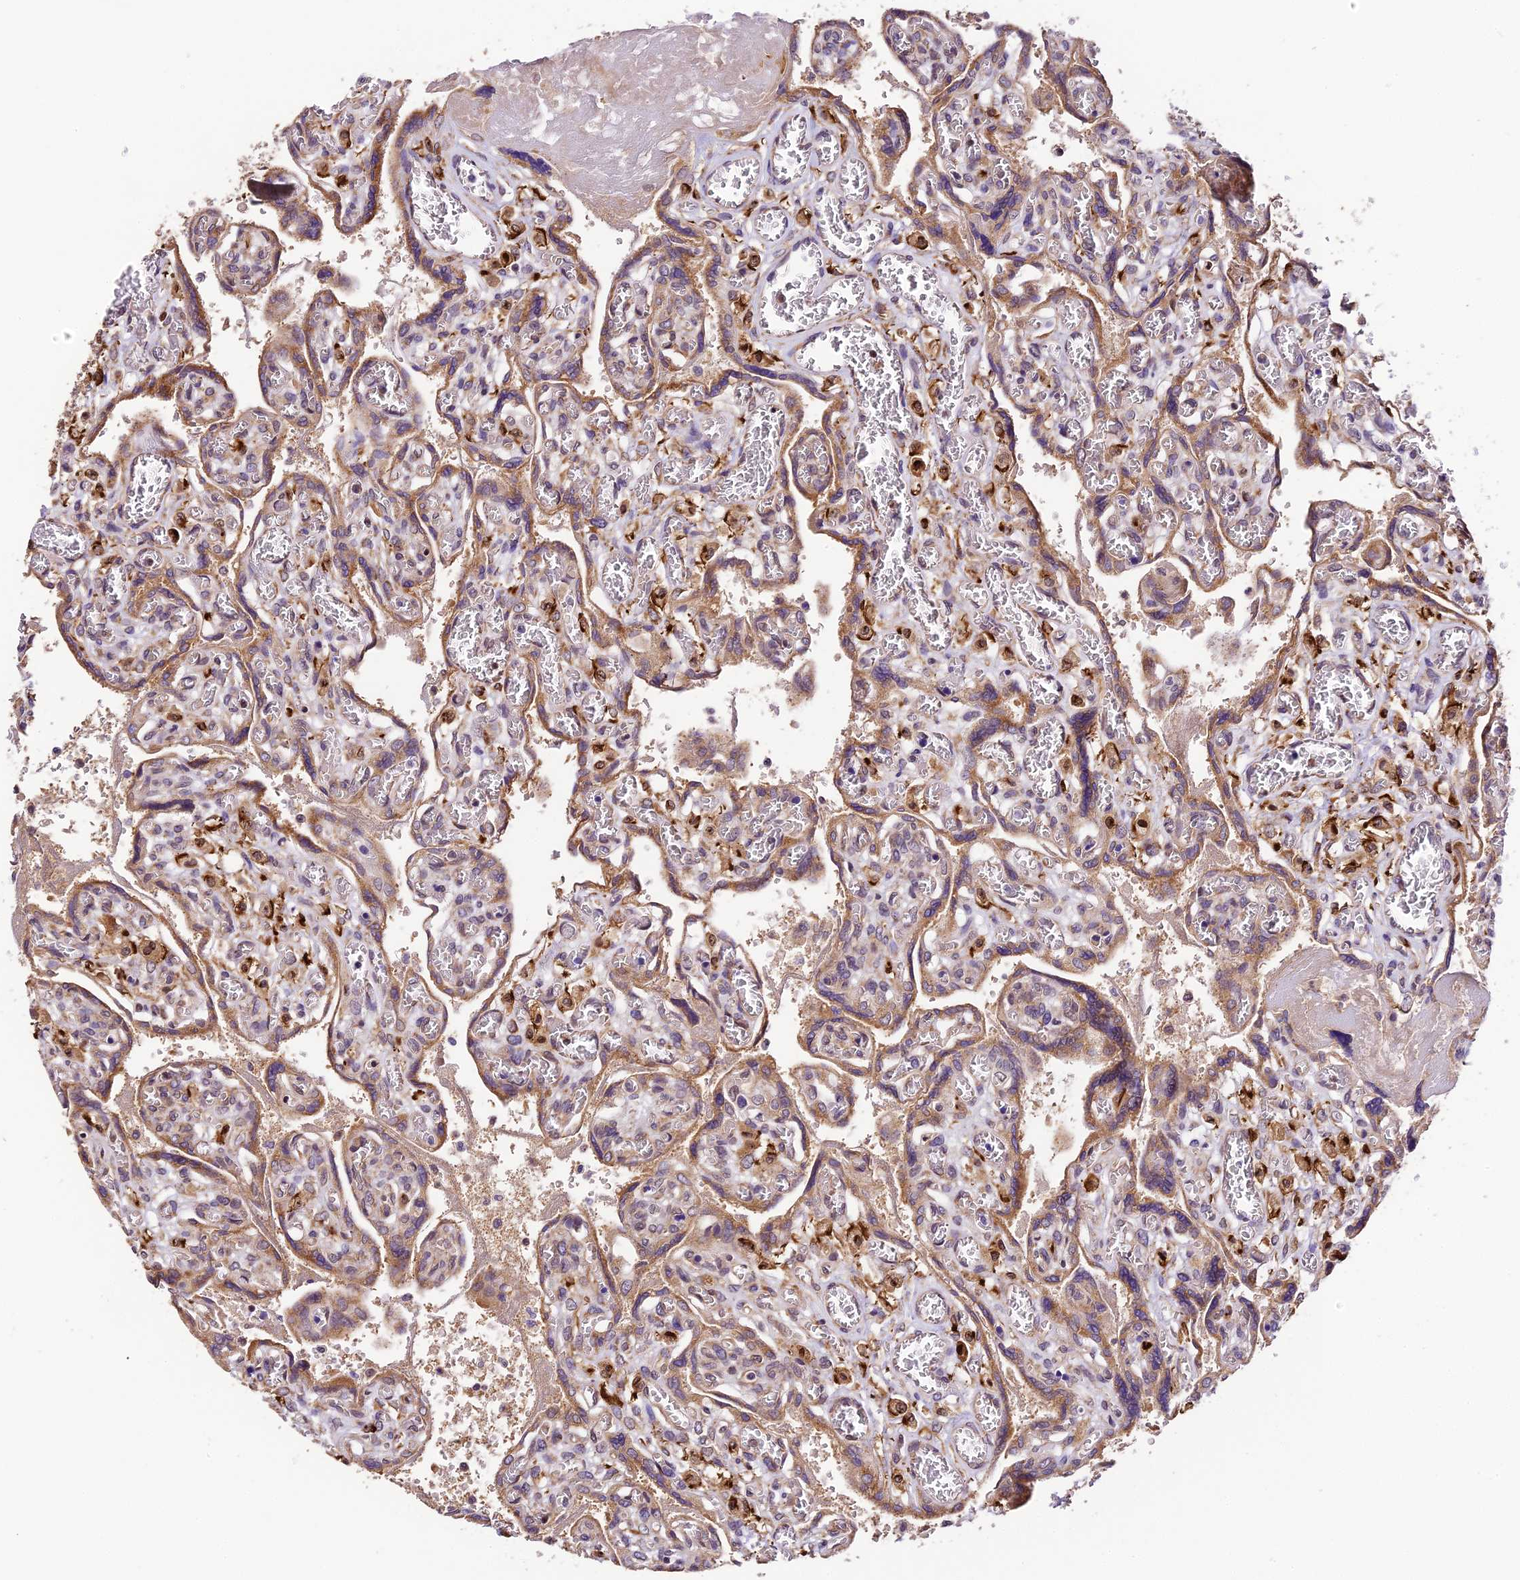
{"staining": {"intensity": "moderate", "quantity": "25%-75%", "location": "cytoplasmic/membranous"}, "tissue": "placenta", "cell_type": "Trophoblastic cells", "image_type": "normal", "snomed": [{"axis": "morphology", "description": "Normal tissue, NOS"}, {"axis": "topography", "description": "Placenta"}], "caption": "Immunohistochemistry image of unremarkable human placenta stained for a protein (brown), which shows medium levels of moderate cytoplasmic/membranous positivity in about 25%-75% of trophoblastic cells.", "gene": "TRIM22", "patient": {"sex": "female", "age": 39}}